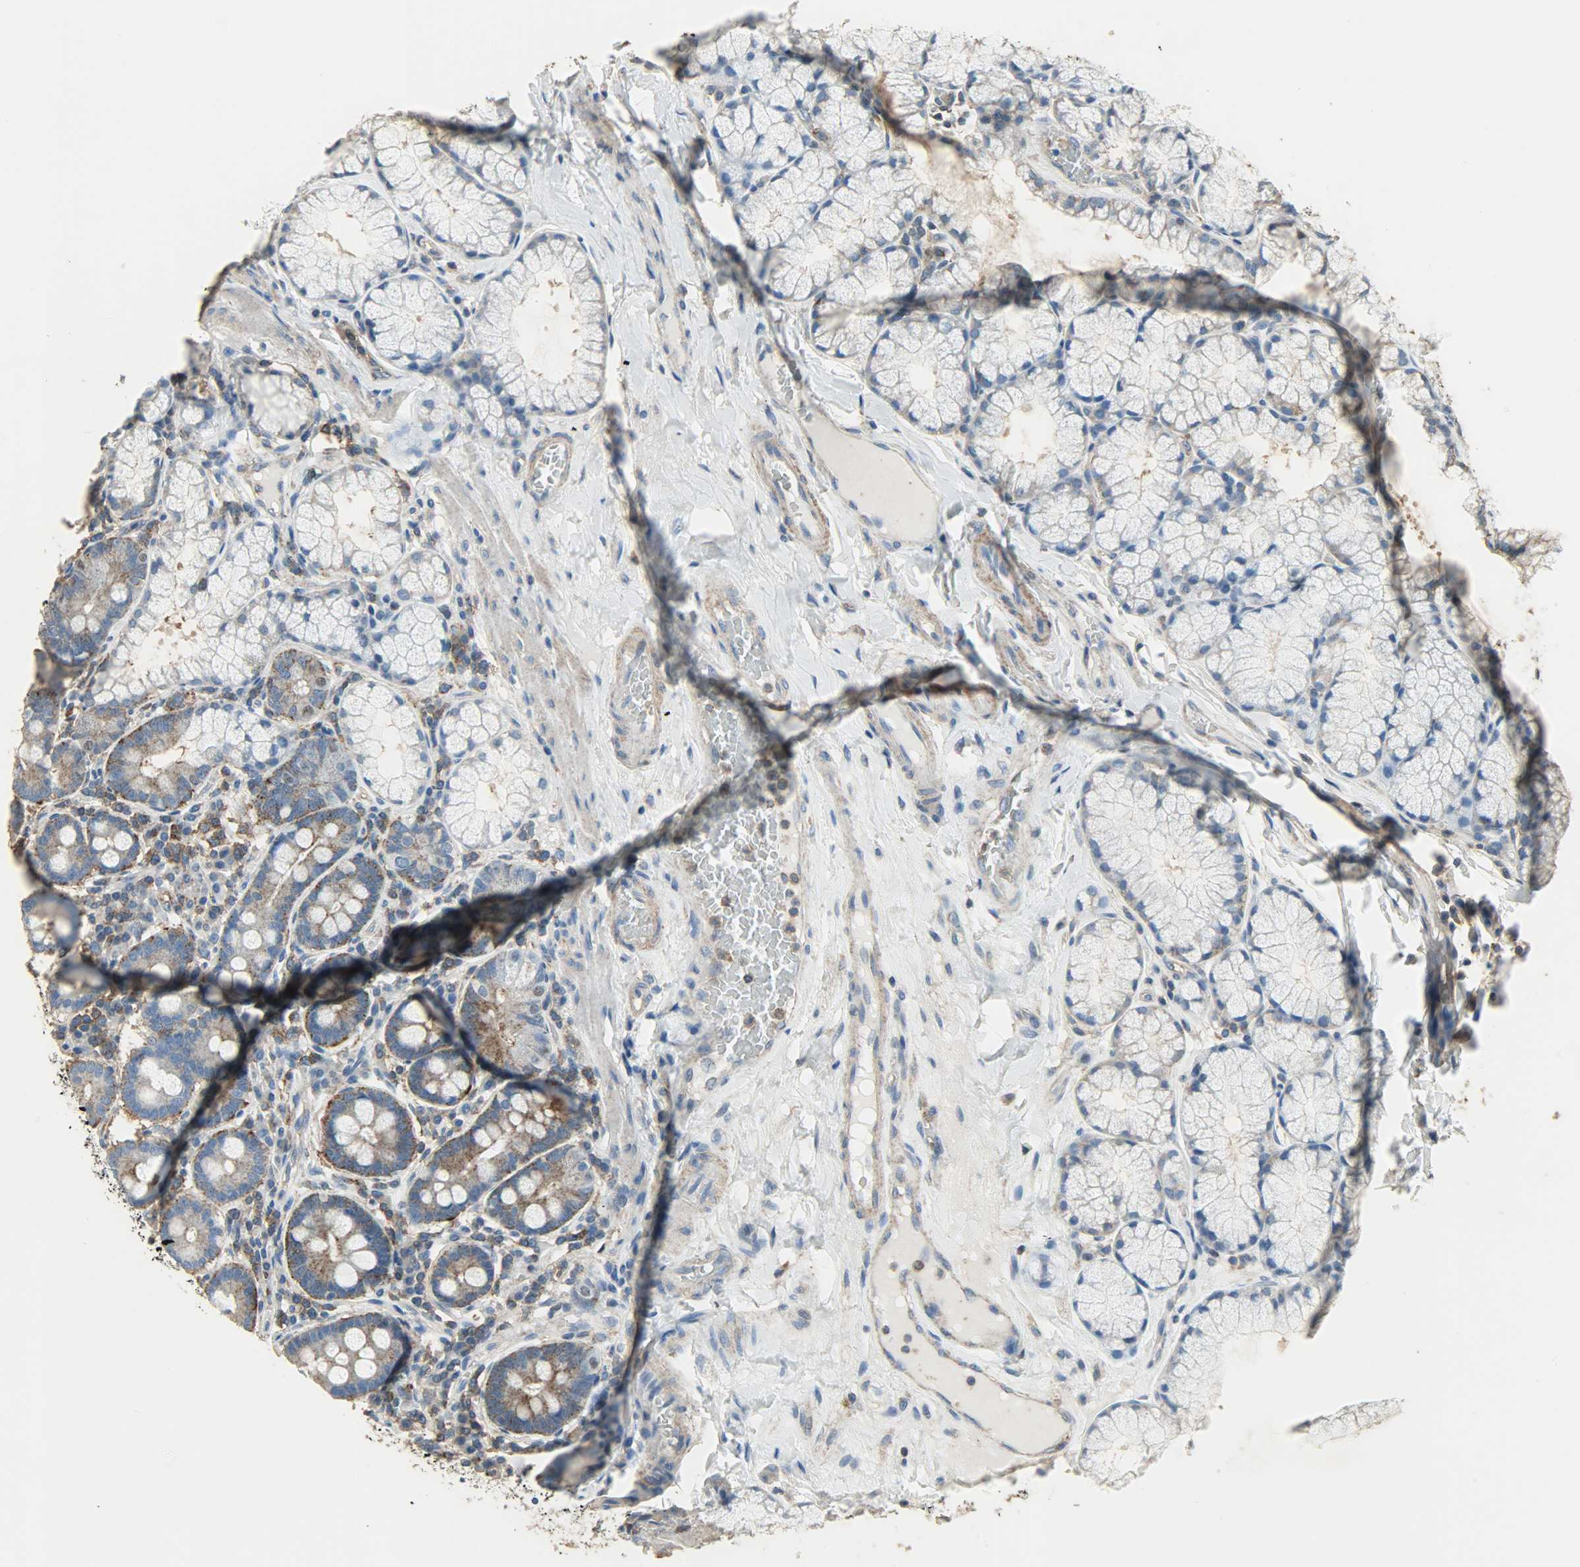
{"staining": {"intensity": "weak", "quantity": "25%-75%", "location": "cytoplasmic/membranous"}, "tissue": "duodenum", "cell_type": "Glandular cells", "image_type": "normal", "snomed": [{"axis": "morphology", "description": "Normal tissue, NOS"}, {"axis": "topography", "description": "Duodenum"}], "caption": "DAB (3,3'-diaminobenzidine) immunohistochemical staining of benign duodenum exhibits weak cytoplasmic/membranous protein staining in approximately 25%-75% of glandular cells. (Stains: DAB in brown, nuclei in blue, Microscopy: brightfield microscopy at high magnification).", "gene": "DNAJA4", "patient": {"sex": "male", "age": 50}}